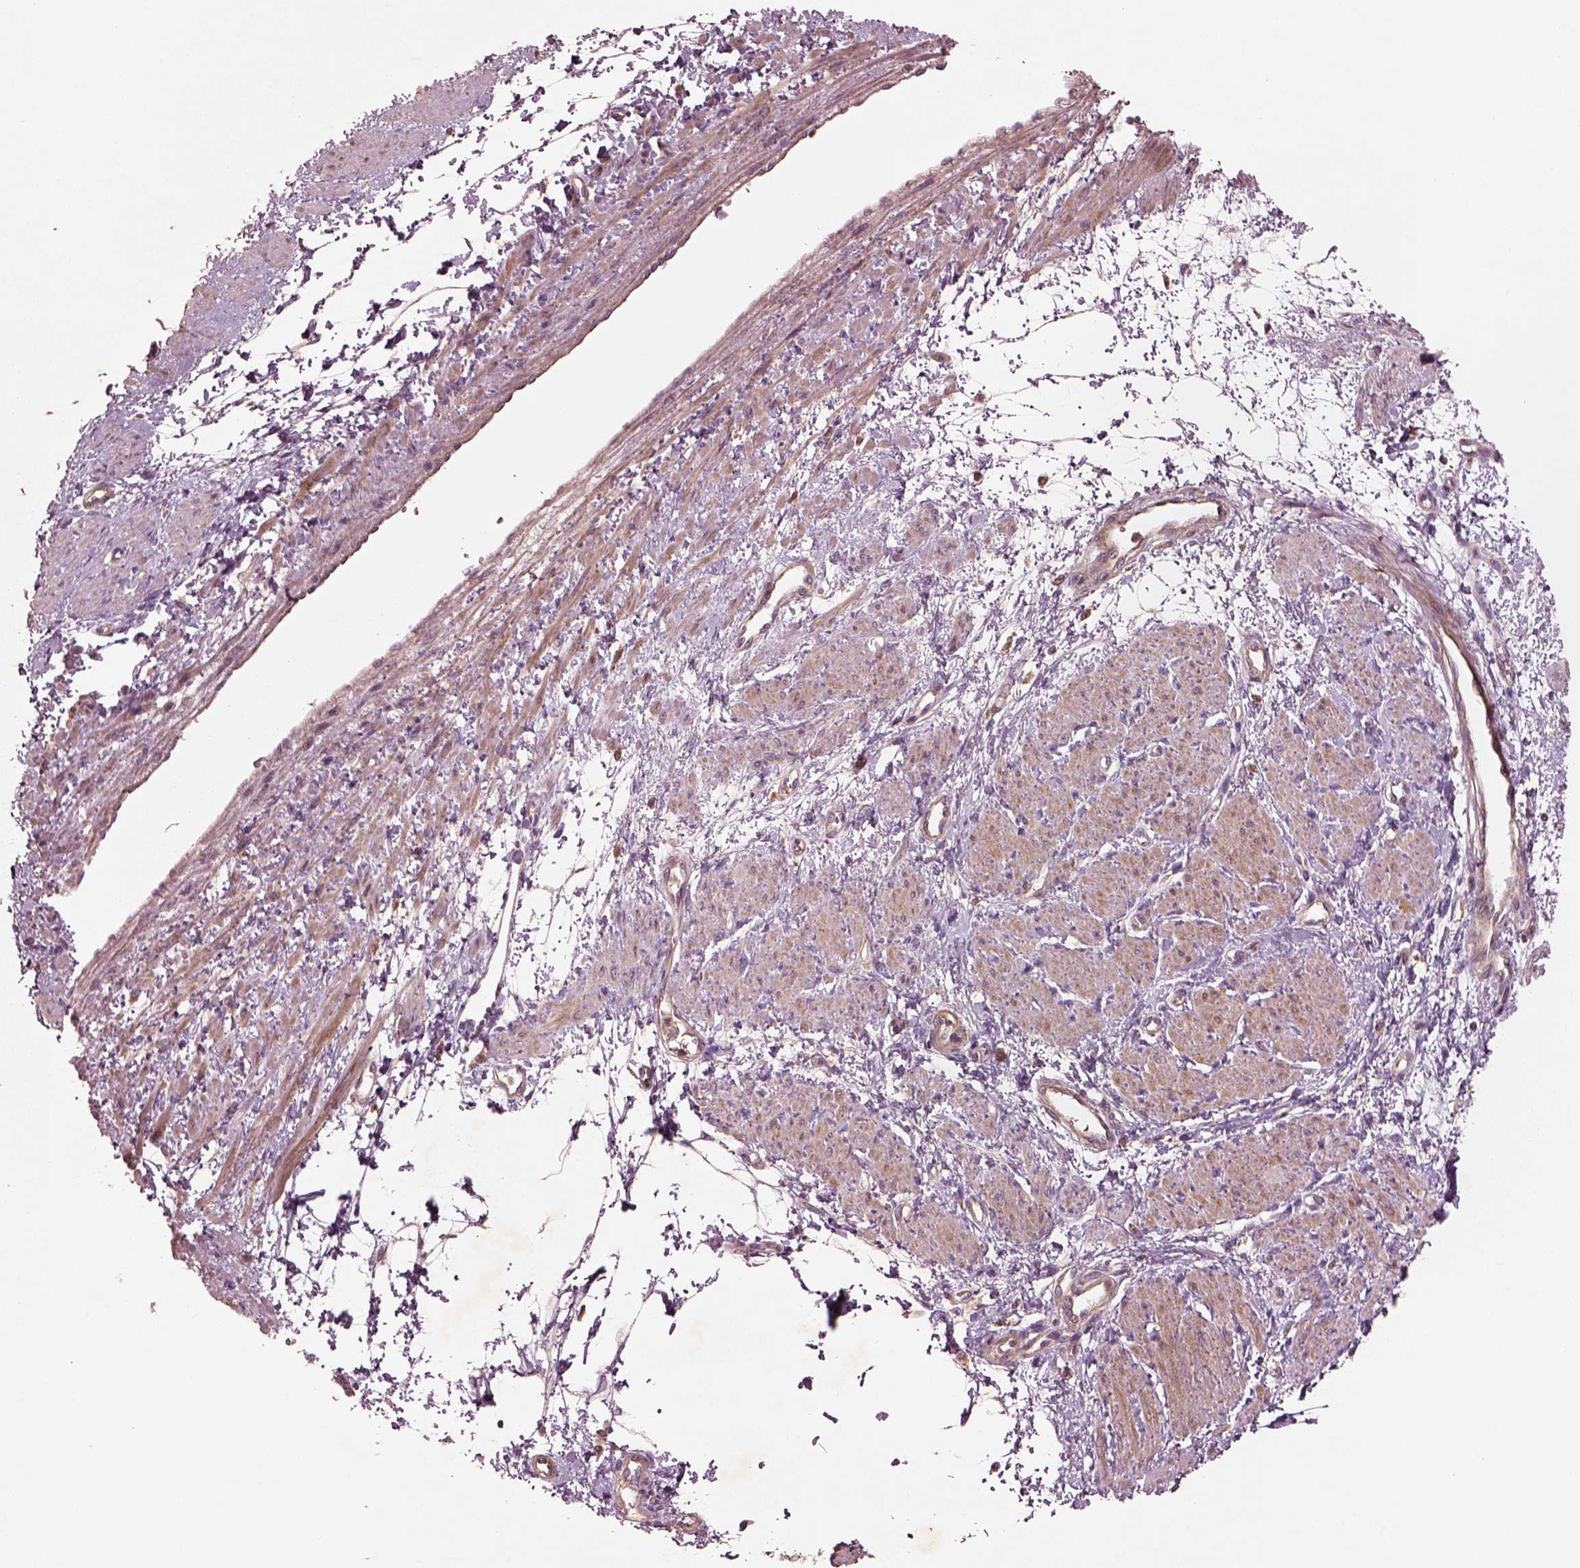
{"staining": {"intensity": "weak", "quantity": ">75%", "location": "cytoplasmic/membranous"}, "tissue": "smooth muscle", "cell_type": "Smooth muscle cells", "image_type": "normal", "snomed": [{"axis": "morphology", "description": "Normal tissue, NOS"}, {"axis": "topography", "description": "Smooth muscle"}, {"axis": "topography", "description": "Uterus"}], "caption": "Immunohistochemical staining of benign human smooth muscle shows >75% levels of weak cytoplasmic/membranous protein staining in about >75% of smooth muscle cells. The protein is shown in brown color, while the nuclei are stained blue.", "gene": "SLC25A31", "patient": {"sex": "female", "age": 39}}